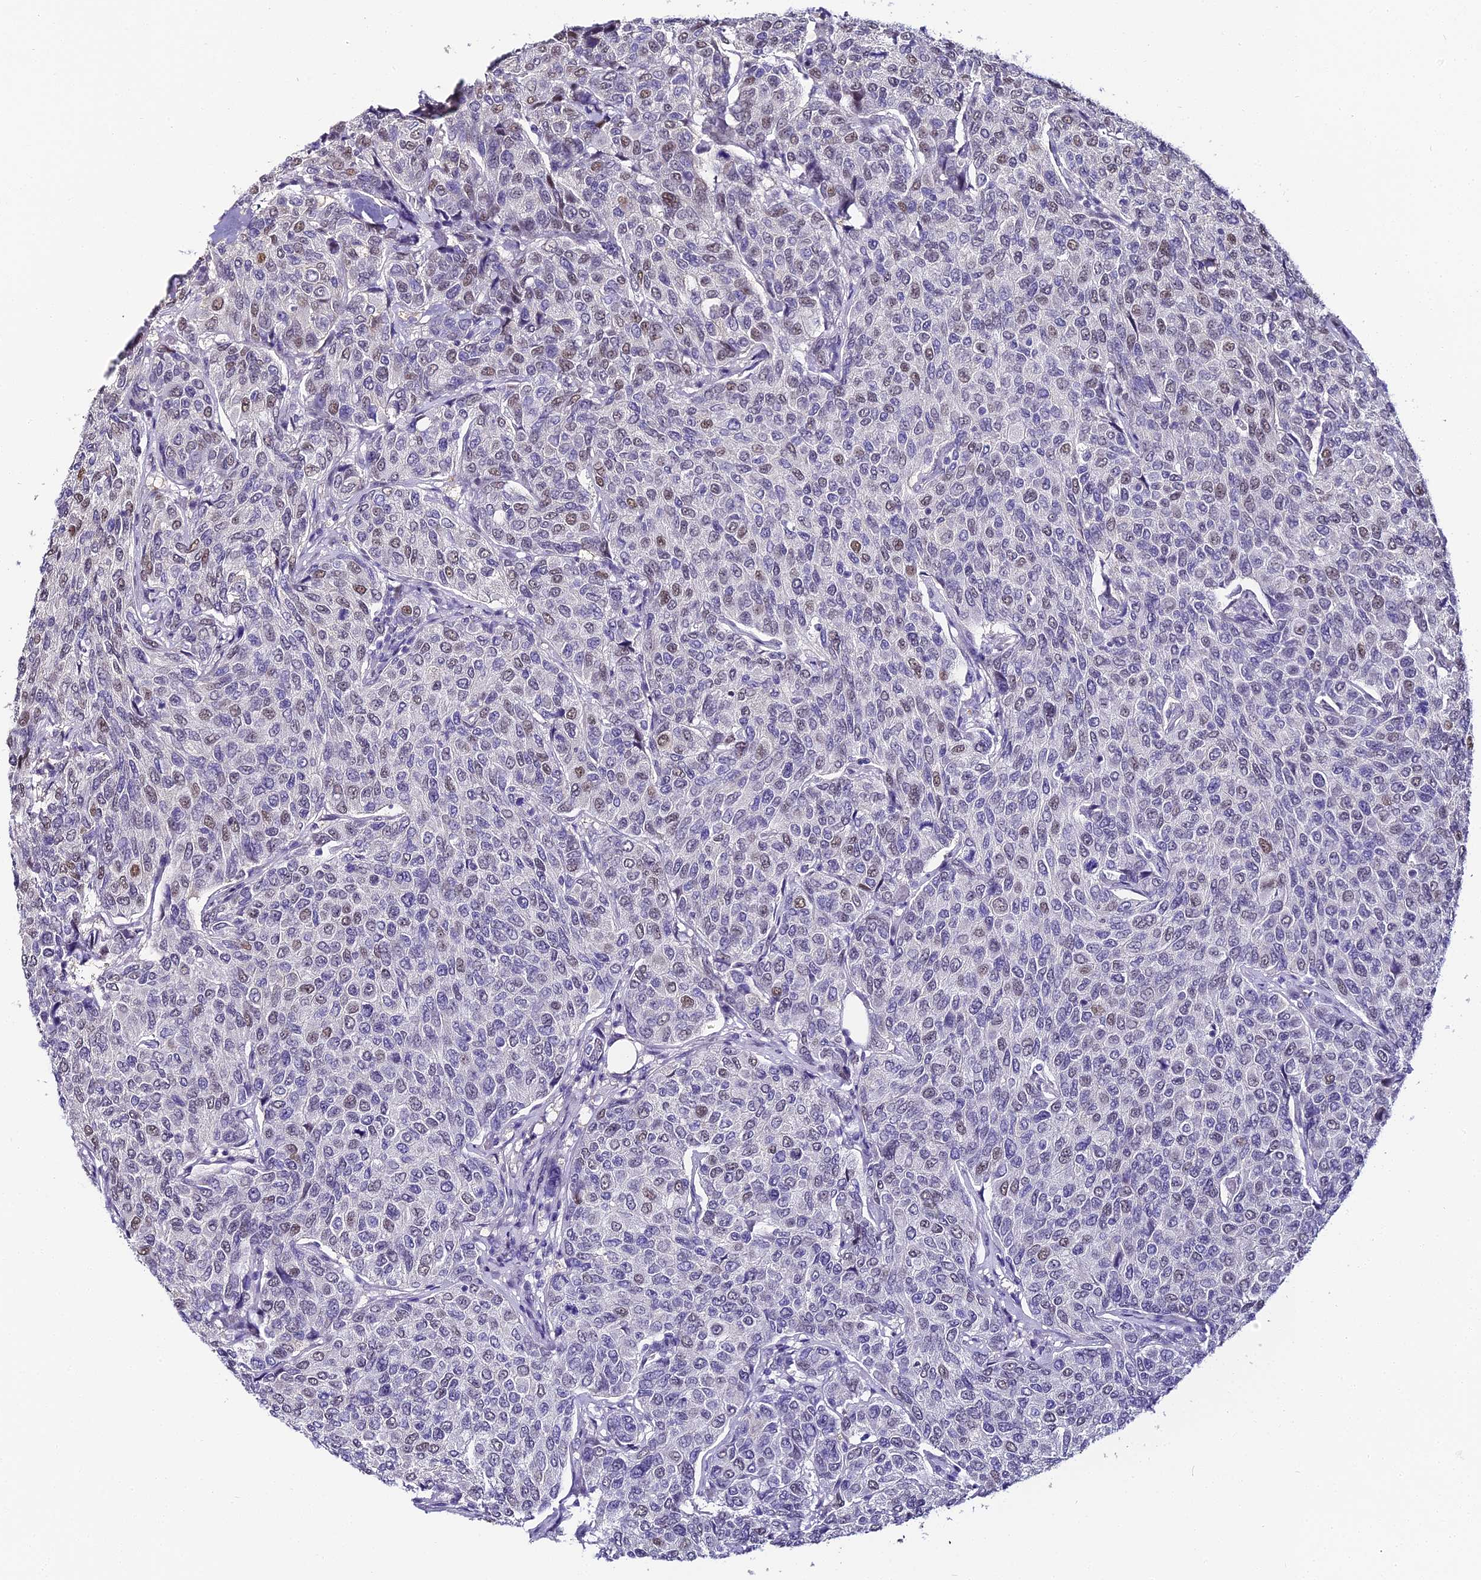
{"staining": {"intensity": "weak", "quantity": "25%-75%", "location": "nuclear"}, "tissue": "breast cancer", "cell_type": "Tumor cells", "image_type": "cancer", "snomed": [{"axis": "morphology", "description": "Duct carcinoma"}, {"axis": "topography", "description": "Breast"}], "caption": "Immunohistochemistry (IHC) histopathology image of human breast cancer (infiltrating ductal carcinoma) stained for a protein (brown), which displays low levels of weak nuclear expression in about 25%-75% of tumor cells.", "gene": "ABHD14A-ACY1", "patient": {"sex": "female", "age": 55}}